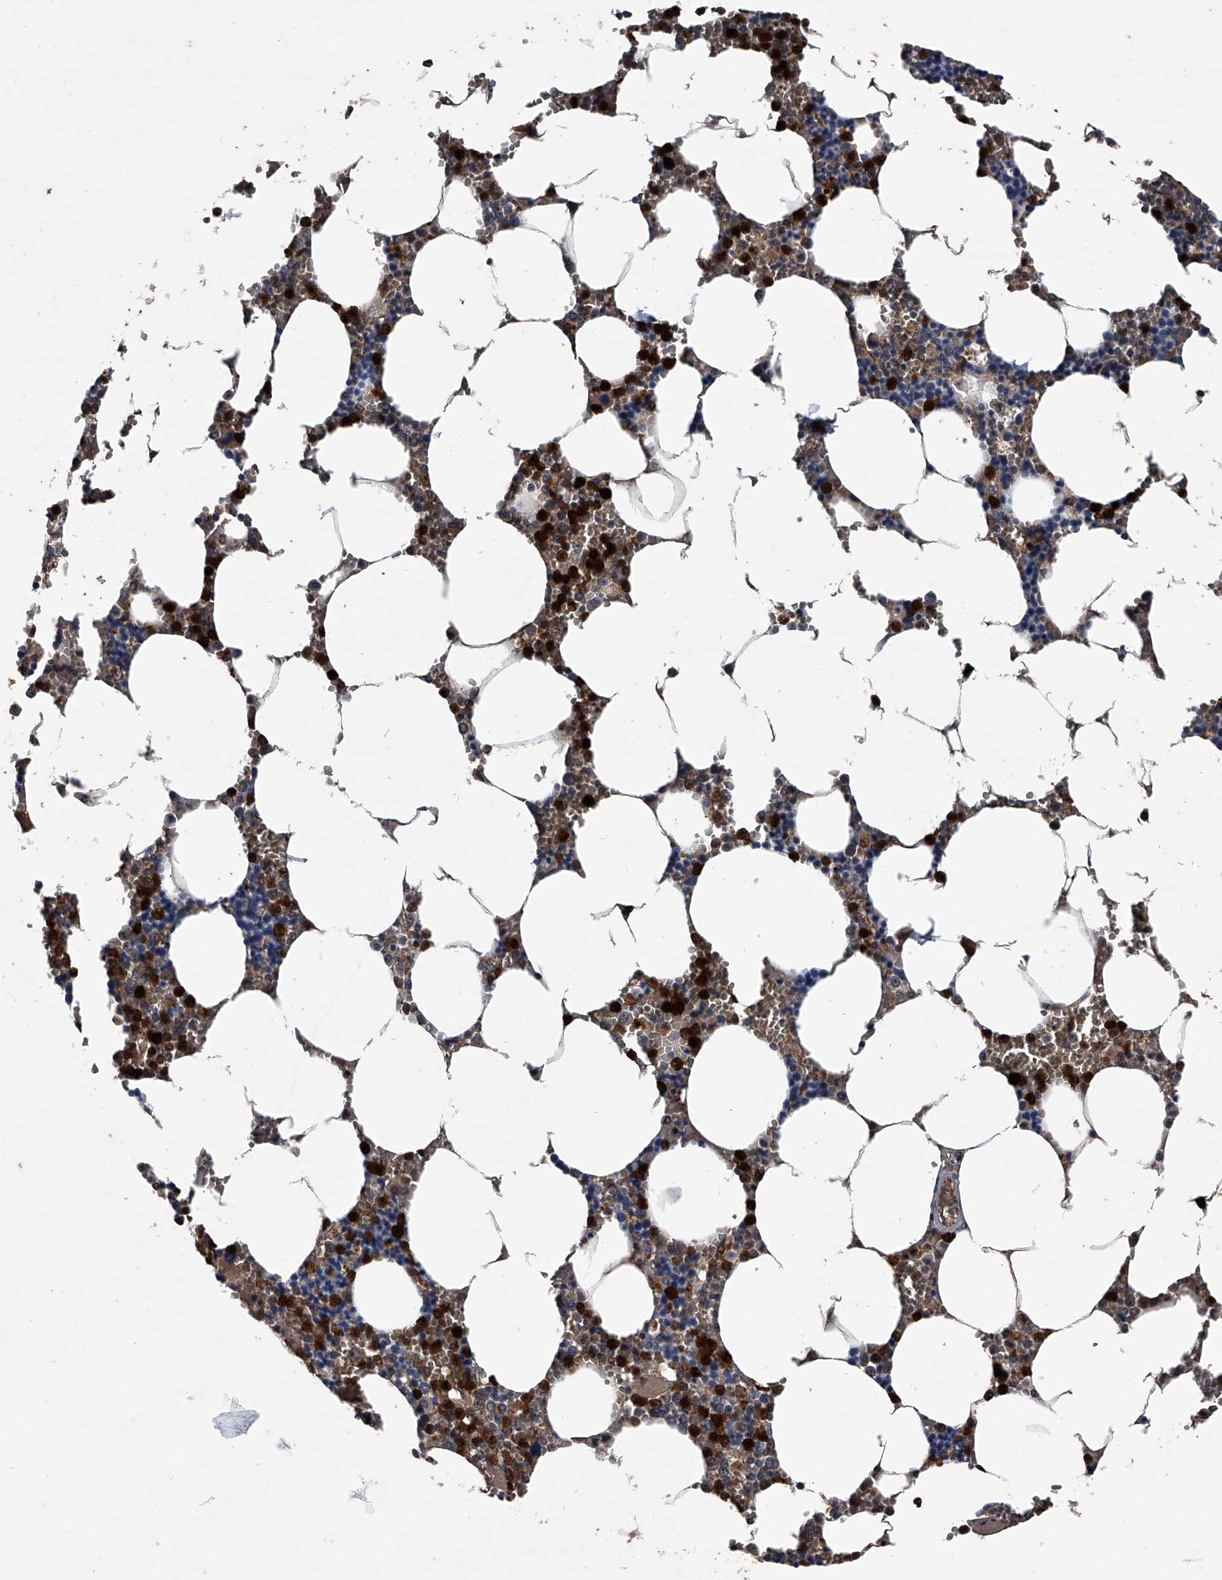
{"staining": {"intensity": "strong", "quantity": "25%-75%", "location": "cytoplasmic/membranous,nuclear"}, "tissue": "bone marrow", "cell_type": "Hematopoietic cells", "image_type": "normal", "snomed": [{"axis": "morphology", "description": "Normal tissue, NOS"}, {"axis": "topography", "description": "Bone marrow"}], "caption": "Approximately 25%-75% of hematopoietic cells in benign bone marrow exhibit strong cytoplasmic/membranous,nuclear protein positivity as visualized by brown immunohistochemical staining.", "gene": "MAPKAP1", "patient": {"sex": "male", "age": 70}}